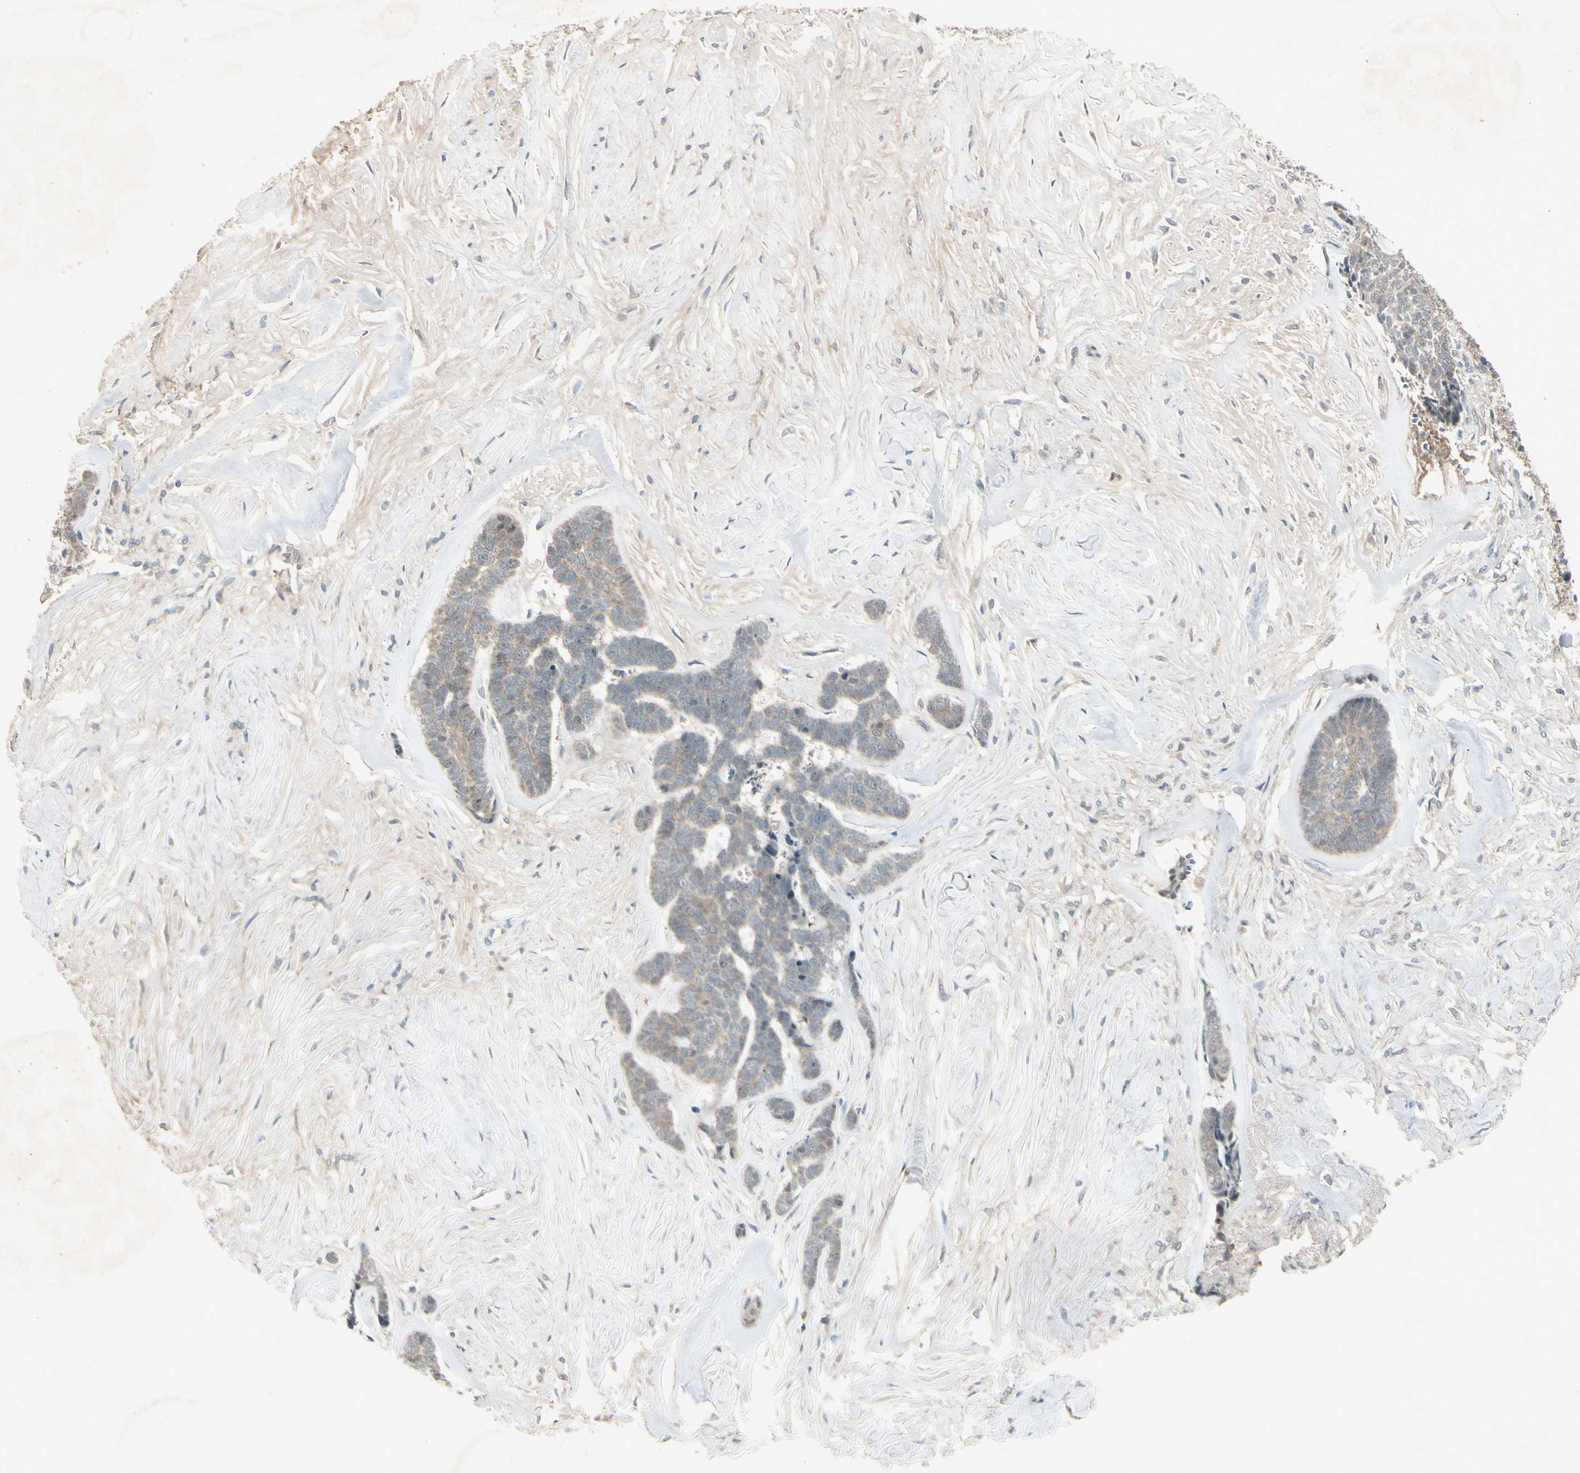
{"staining": {"intensity": "weak", "quantity": "25%-75%", "location": "cytoplasmic/membranous"}, "tissue": "skin cancer", "cell_type": "Tumor cells", "image_type": "cancer", "snomed": [{"axis": "morphology", "description": "Basal cell carcinoma"}, {"axis": "topography", "description": "Skin"}], "caption": "A low amount of weak cytoplasmic/membranous staining is present in about 25%-75% of tumor cells in skin cancer tissue.", "gene": "FHDC1", "patient": {"sex": "male", "age": 84}}